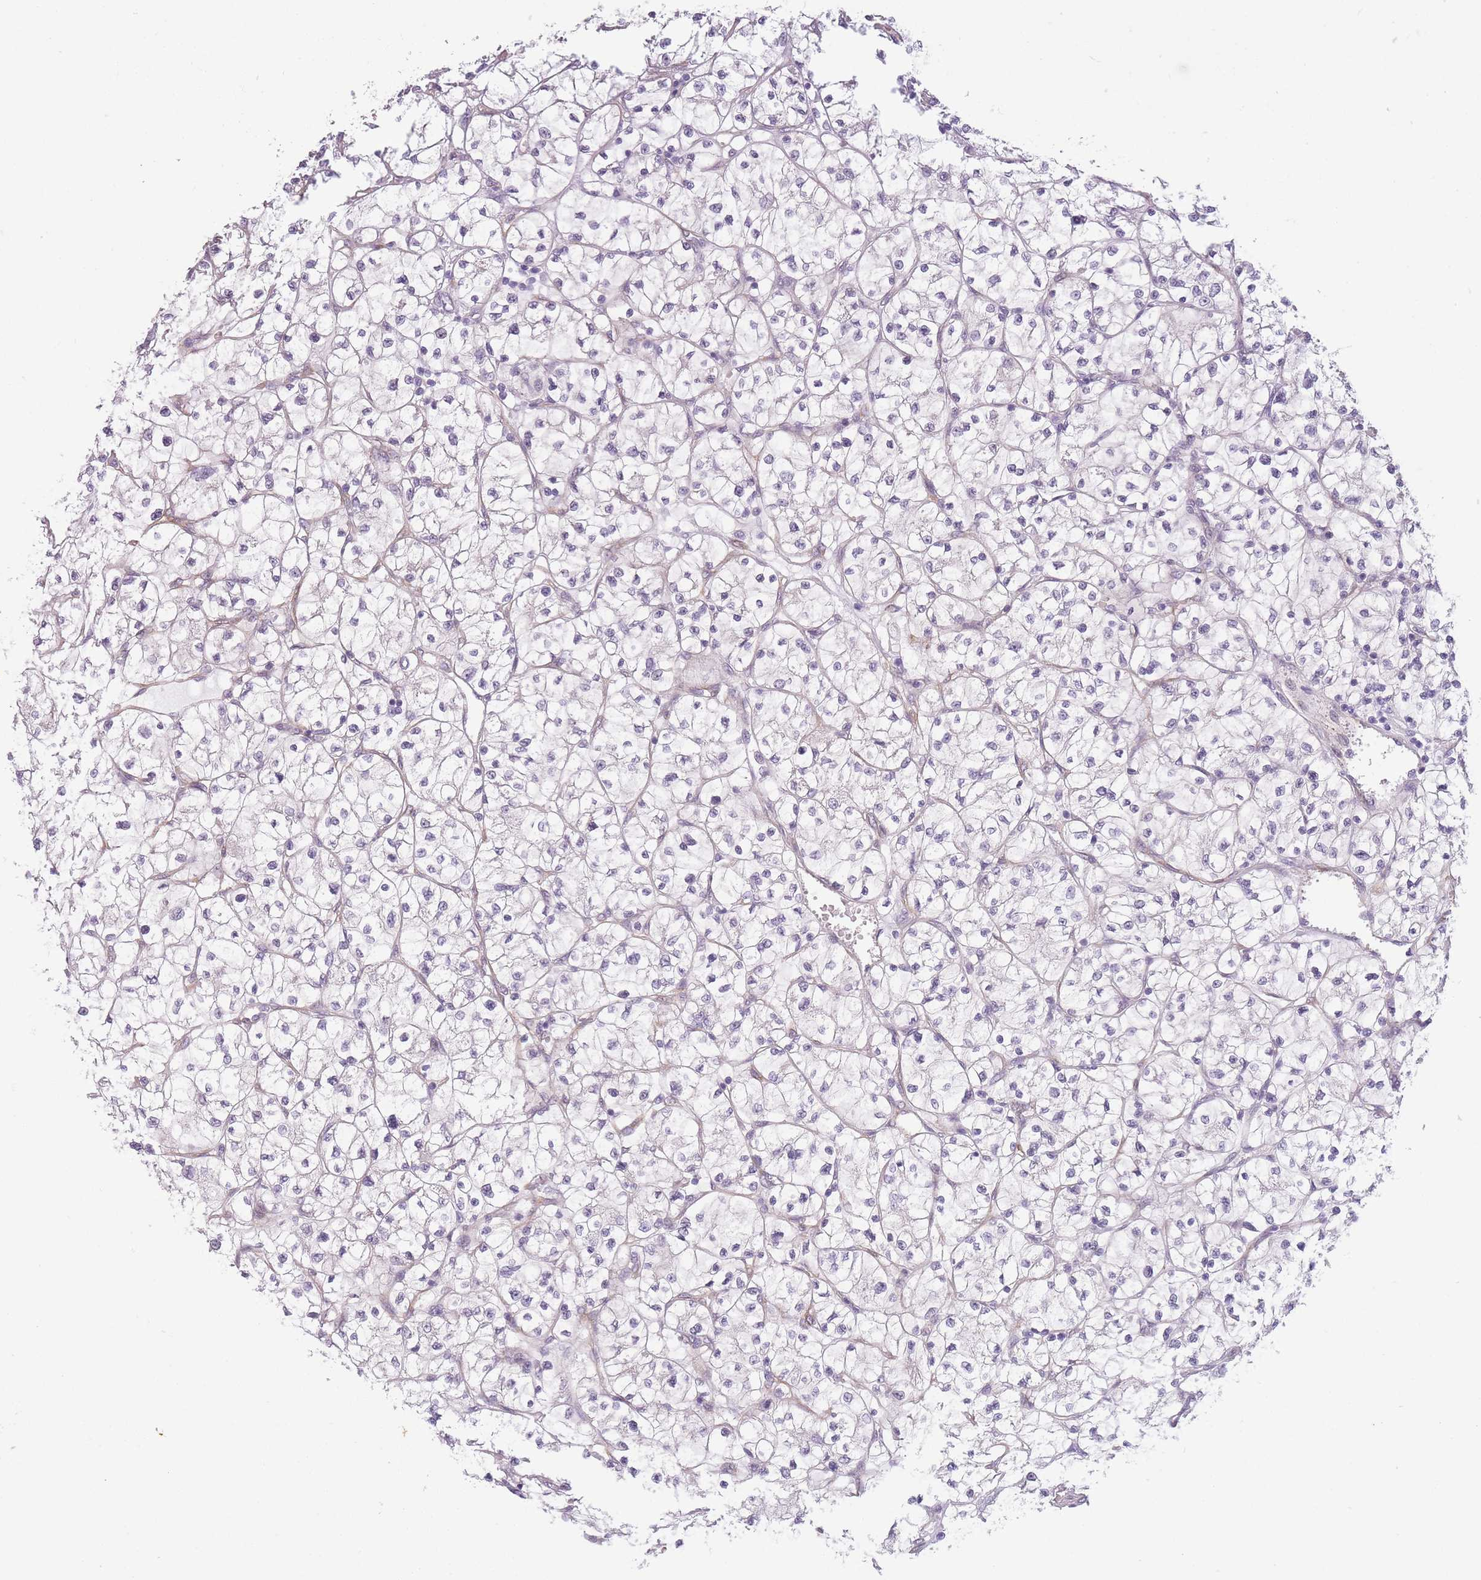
{"staining": {"intensity": "negative", "quantity": "none", "location": "none"}, "tissue": "renal cancer", "cell_type": "Tumor cells", "image_type": "cancer", "snomed": [{"axis": "morphology", "description": "Adenocarcinoma, NOS"}, {"axis": "topography", "description": "Kidney"}], "caption": "This is an IHC image of adenocarcinoma (renal). There is no expression in tumor cells.", "gene": "OR6B3", "patient": {"sex": "female", "age": 64}}